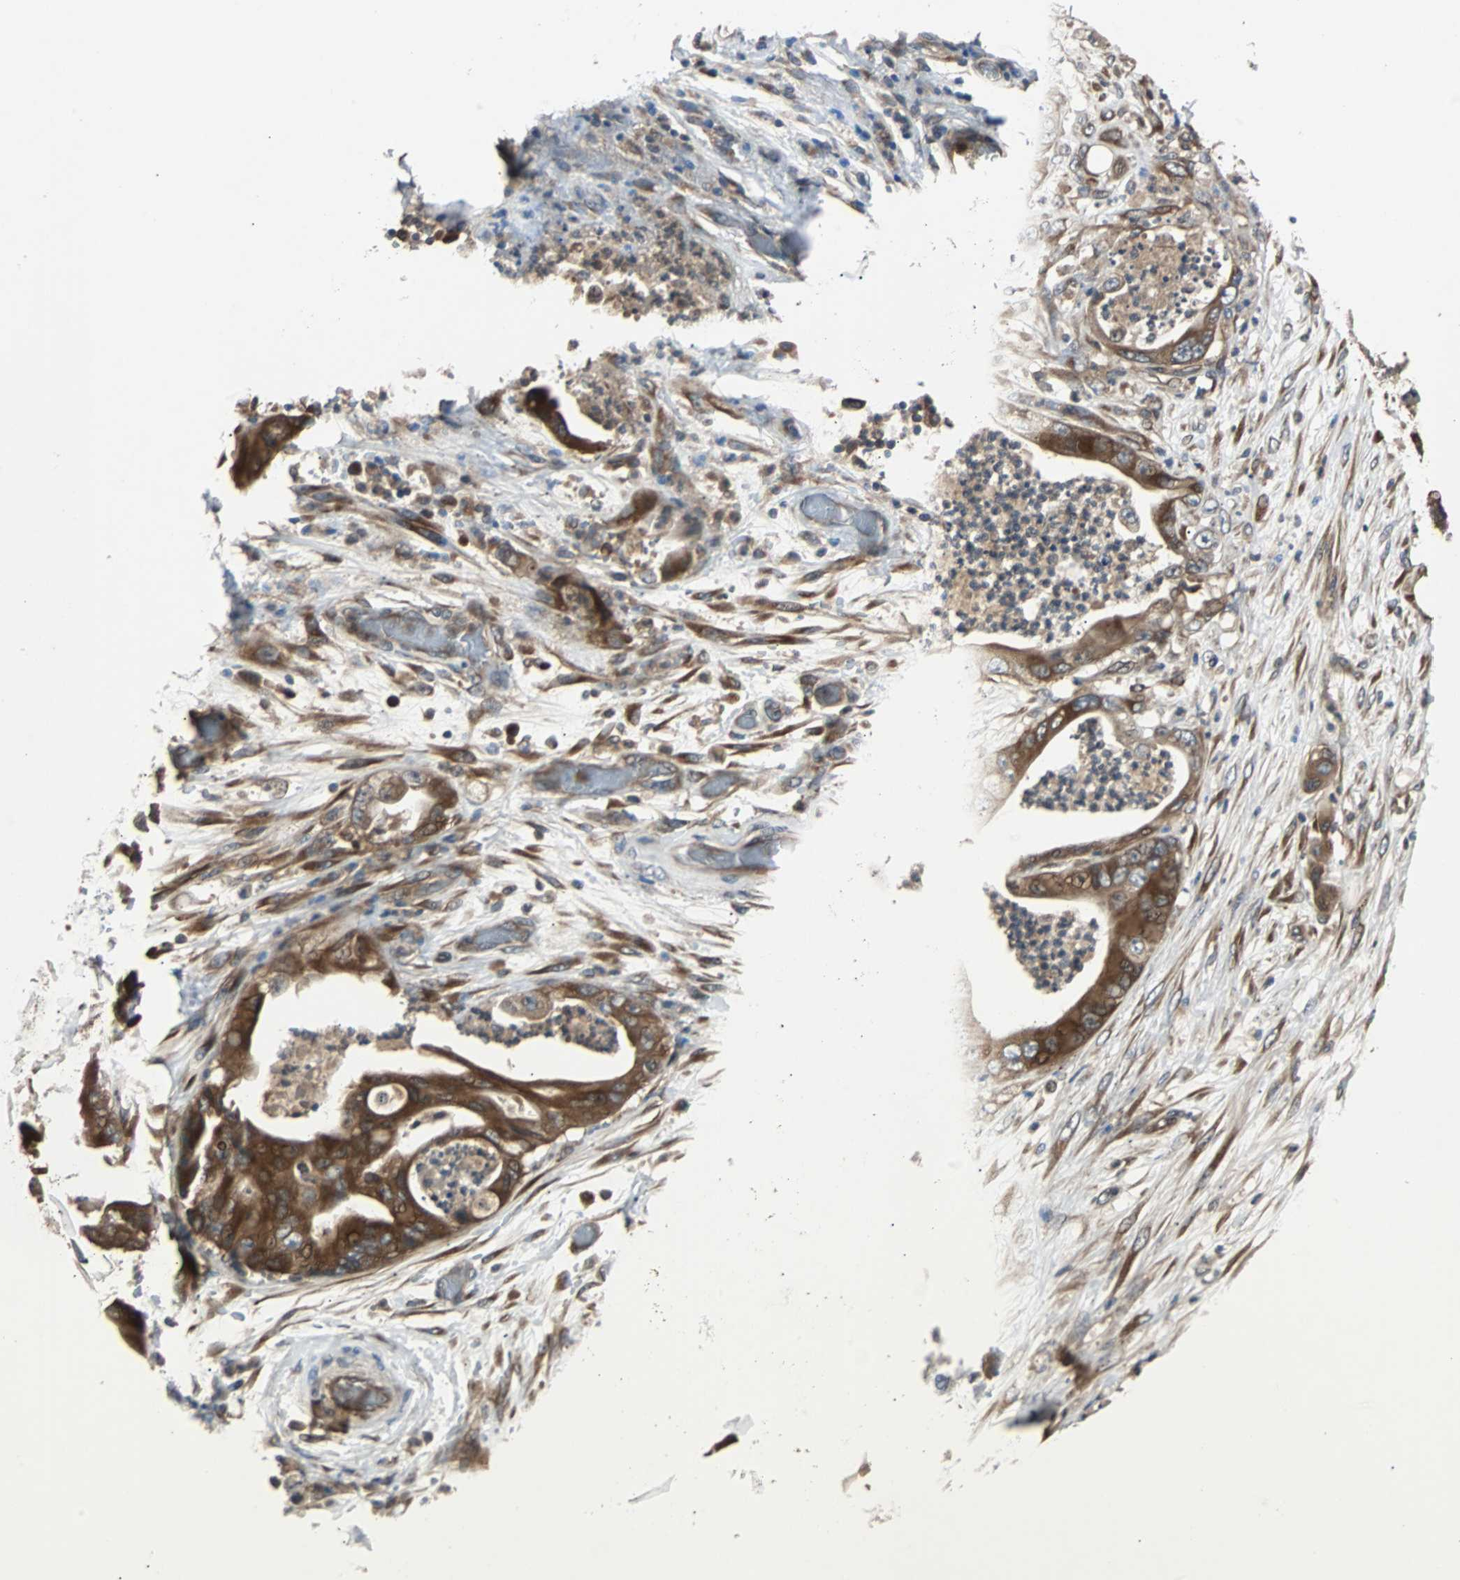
{"staining": {"intensity": "moderate", "quantity": ">75%", "location": "cytoplasmic/membranous"}, "tissue": "stomach cancer", "cell_type": "Tumor cells", "image_type": "cancer", "snomed": [{"axis": "morphology", "description": "Adenocarcinoma, NOS"}, {"axis": "topography", "description": "Stomach"}], "caption": "Stomach adenocarcinoma was stained to show a protein in brown. There is medium levels of moderate cytoplasmic/membranous expression in about >75% of tumor cells.", "gene": "ARF1", "patient": {"sex": "female", "age": 73}}